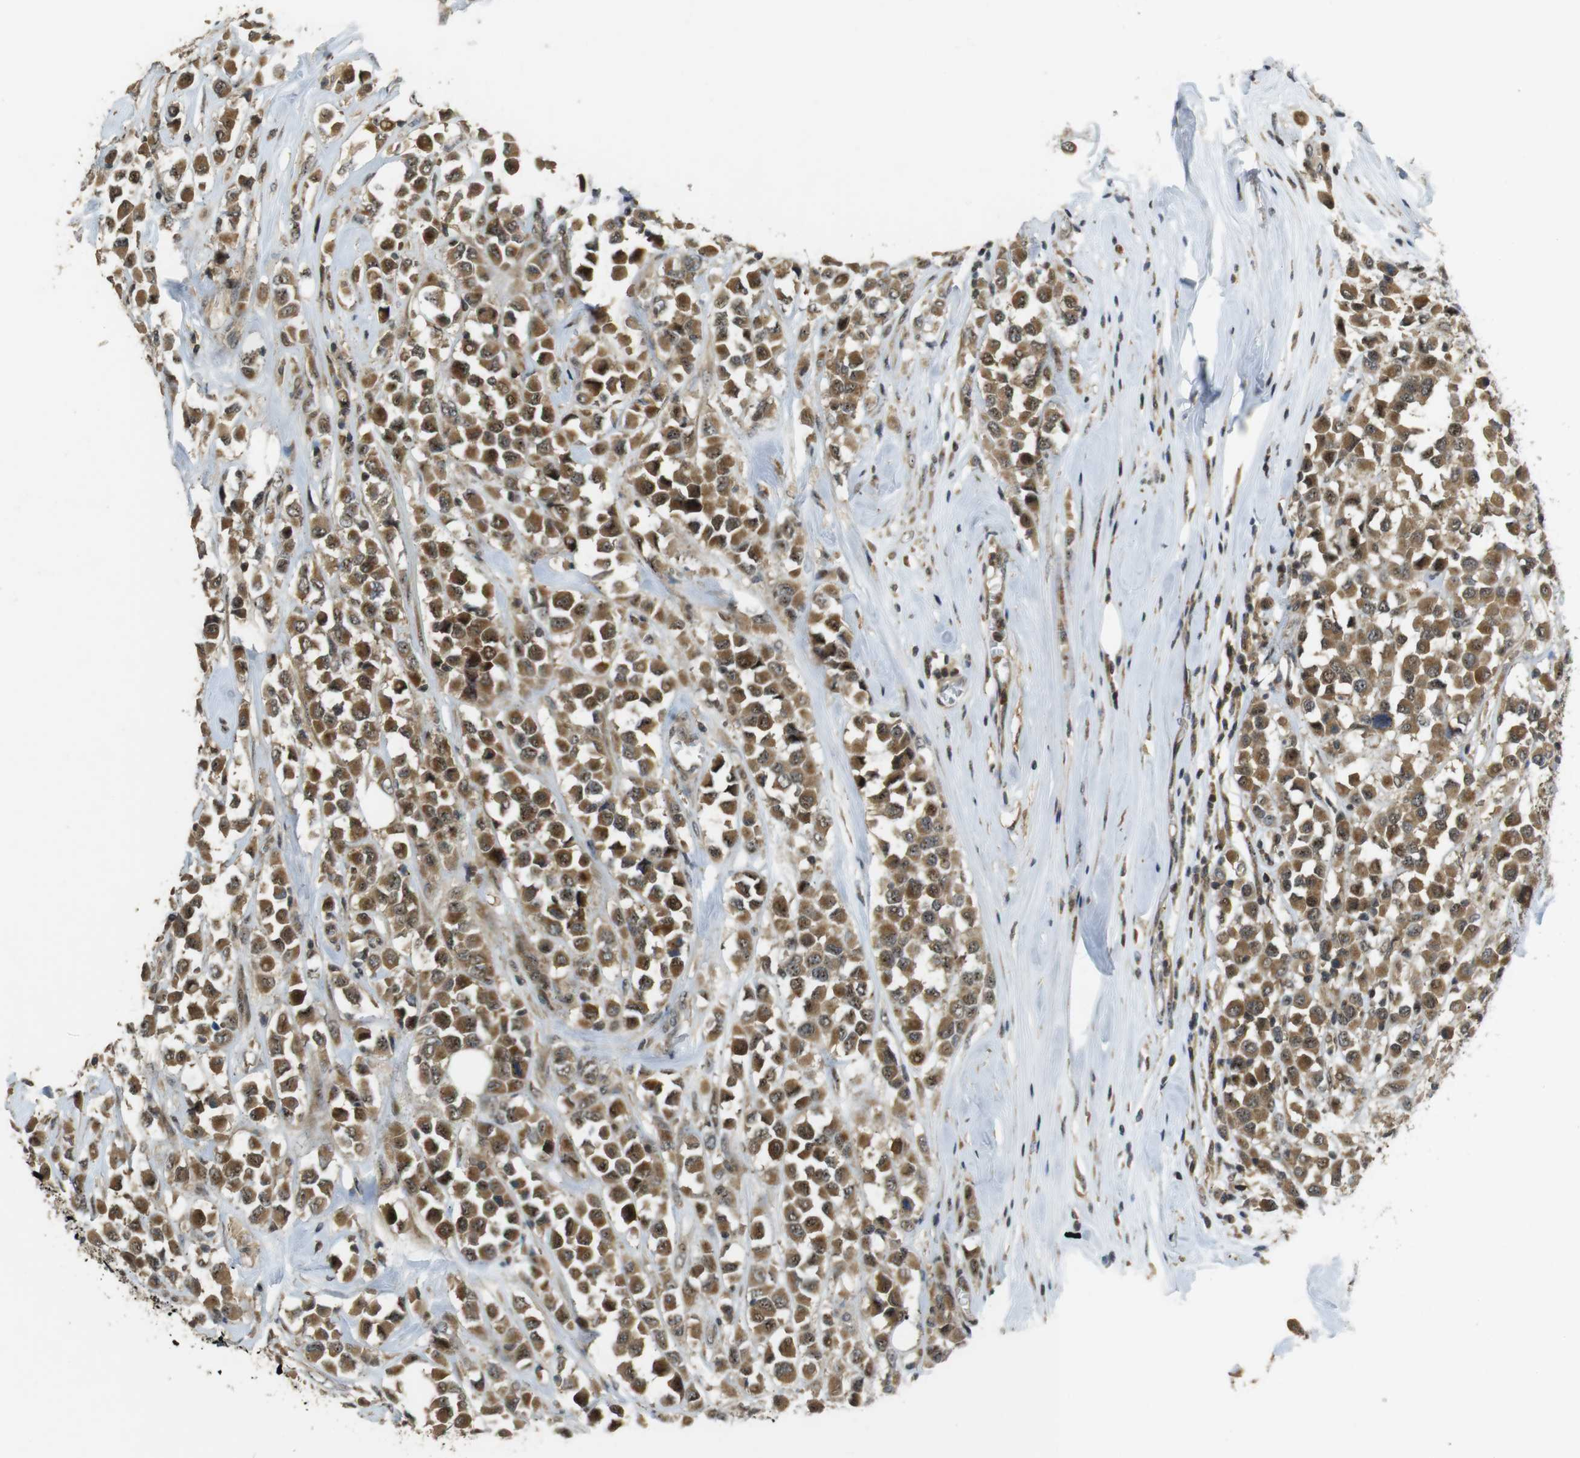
{"staining": {"intensity": "moderate", "quantity": ">75%", "location": "cytoplasmic/membranous,nuclear"}, "tissue": "breast cancer", "cell_type": "Tumor cells", "image_type": "cancer", "snomed": [{"axis": "morphology", "description": "Duct carcinoma"}, {"axis": "topography", "description": "Breast"}], "caption": "Immunohistochemical staining of breast infiltrating ductal carcinoma exhibits medium levels of moderate cytoplasmic/membranous and nuclear protein expression in approximately >75% of tumor cells.", "gene": "TMX3", "patient": {"sex": "female", "age": 61}}